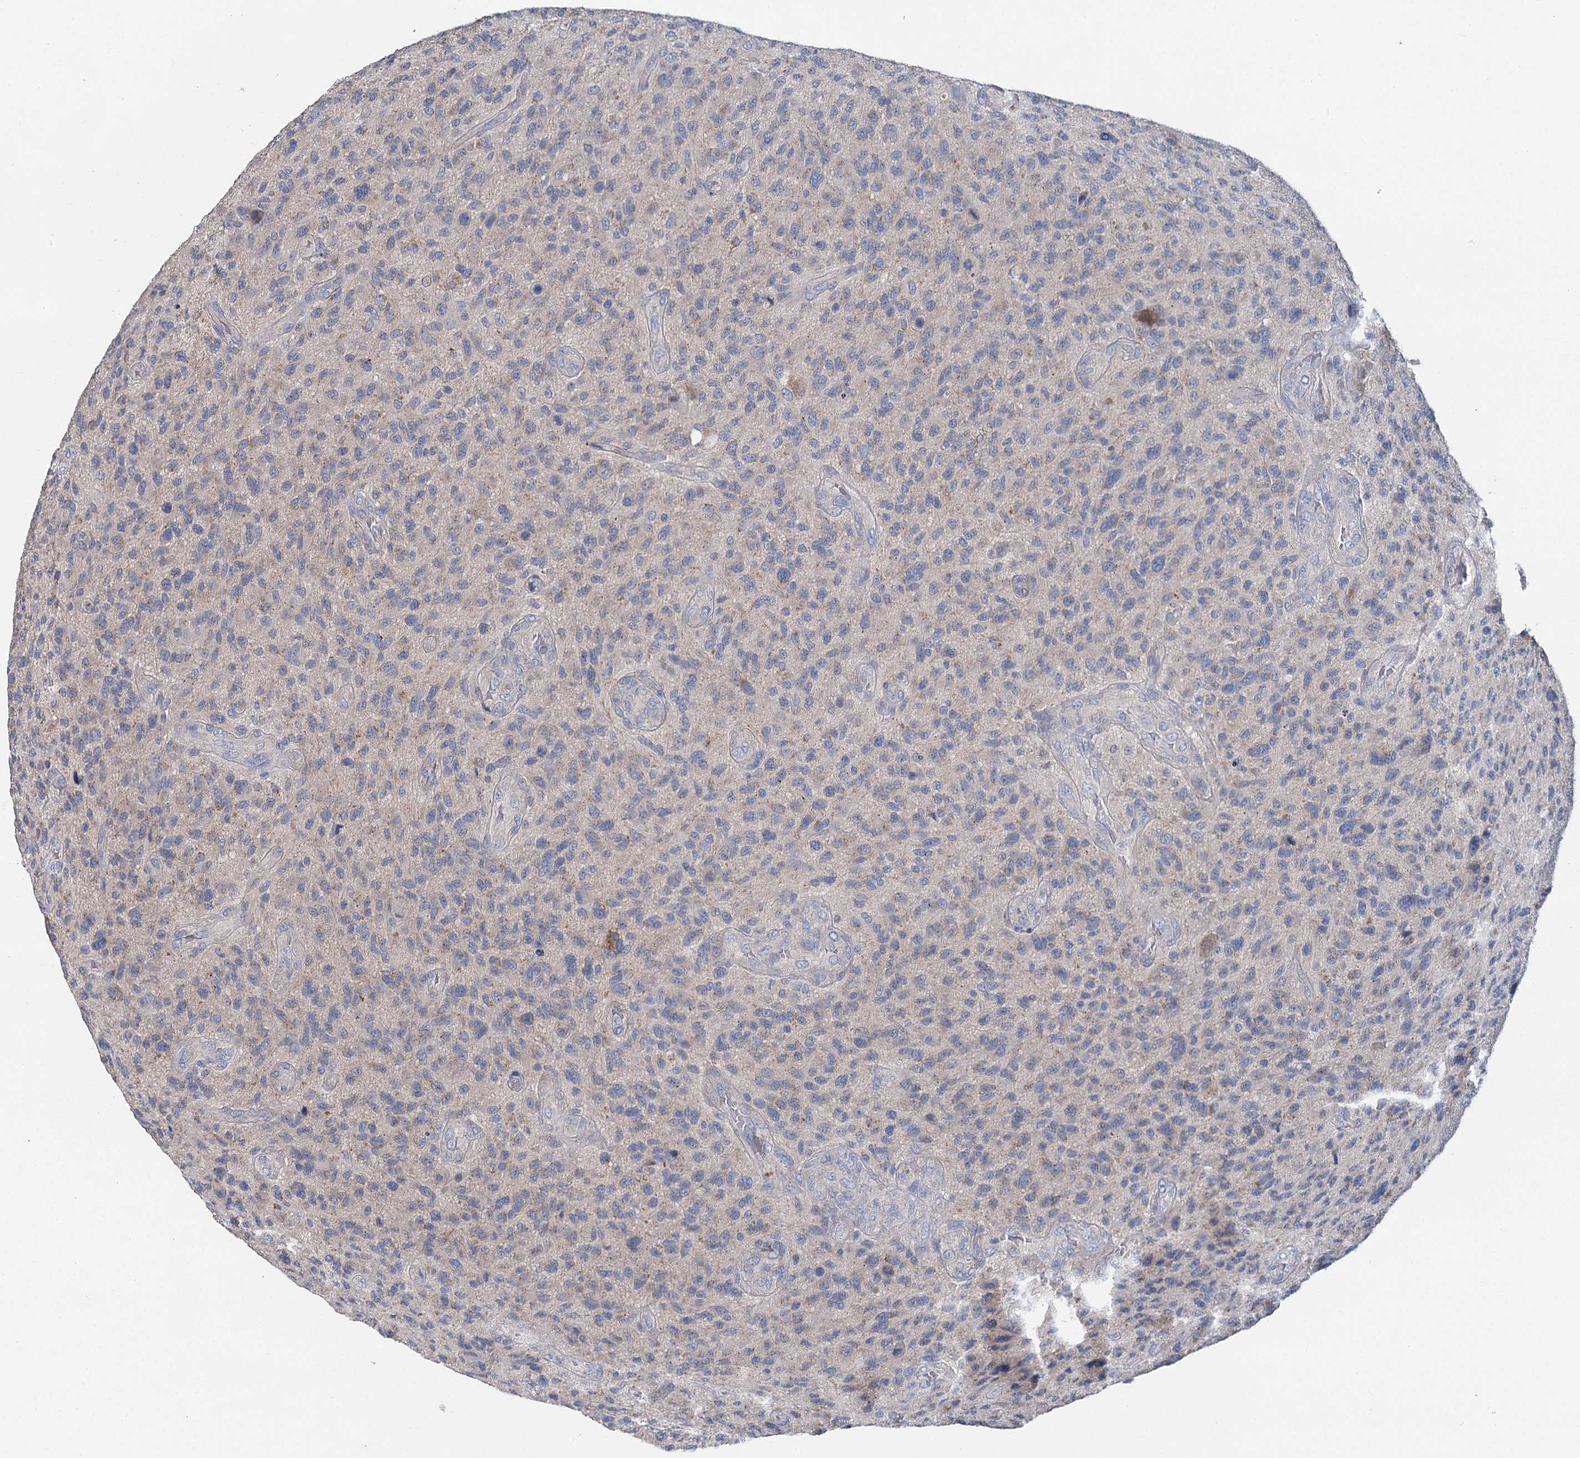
{"staining": {"intensity": "negative", "quantity": "none", "location": "none"}, "tissue": "glioma", "cell_type": "Tumor cells", "image_type": "cancer", "snomed": [{"axis": "morphology", "description": "Glioma, malignant, High grade"}, {"axis": "topography", "description": "Brain"}], "caption": "IHC micrograph of human glioma stained for a protein (brown), which displays no staining in tumor cells.", "gene": "ANKRD16", "patient": {"sex": "male", "age": 47}}